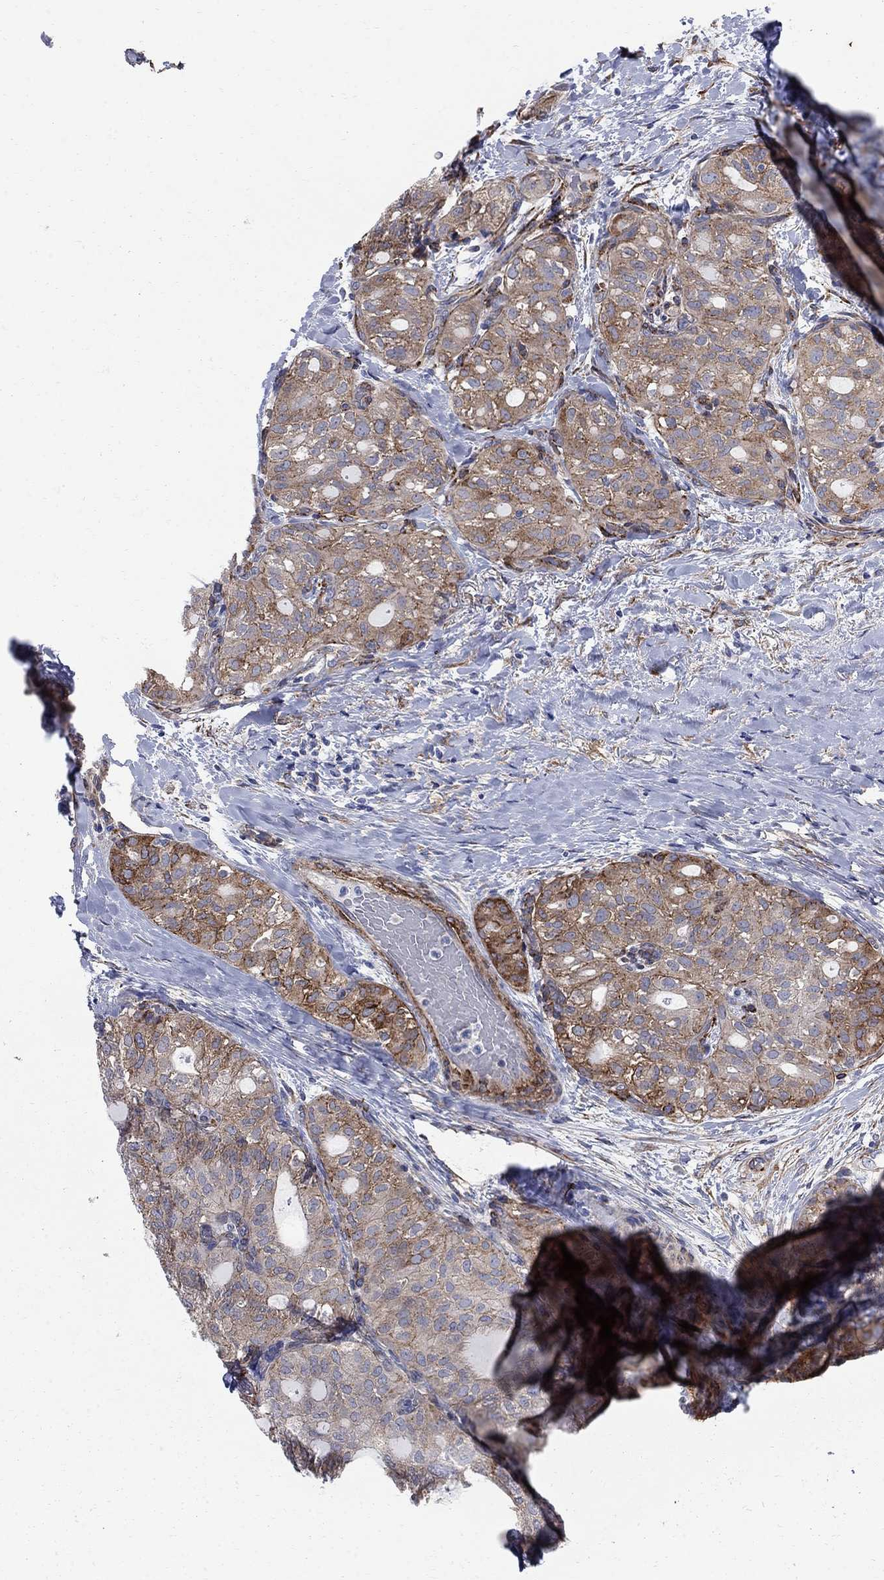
{"staining": {"intensity": "moderate", "quantity": ">75%", "location": "cytoplasmic/membranous"}, "tissue": "thyroid cancer", "cell_type": "Tumor cells", "image_type": "cancer", "snomed": [{"axis": "morphology", "description": "Follicular adenoma carcinoma, NOS"}, {"axis": "topography", "description": "Thyroid gland"}], "caption": "A medium amount of moderate cytoplasmic/membranous staining is identified in about >75% of tumor cells in follicular adenoma carcinoma (thyroid) tissue.", "gene": "SEPTIN8", "patient": {"sex": "male", "age": 75}}